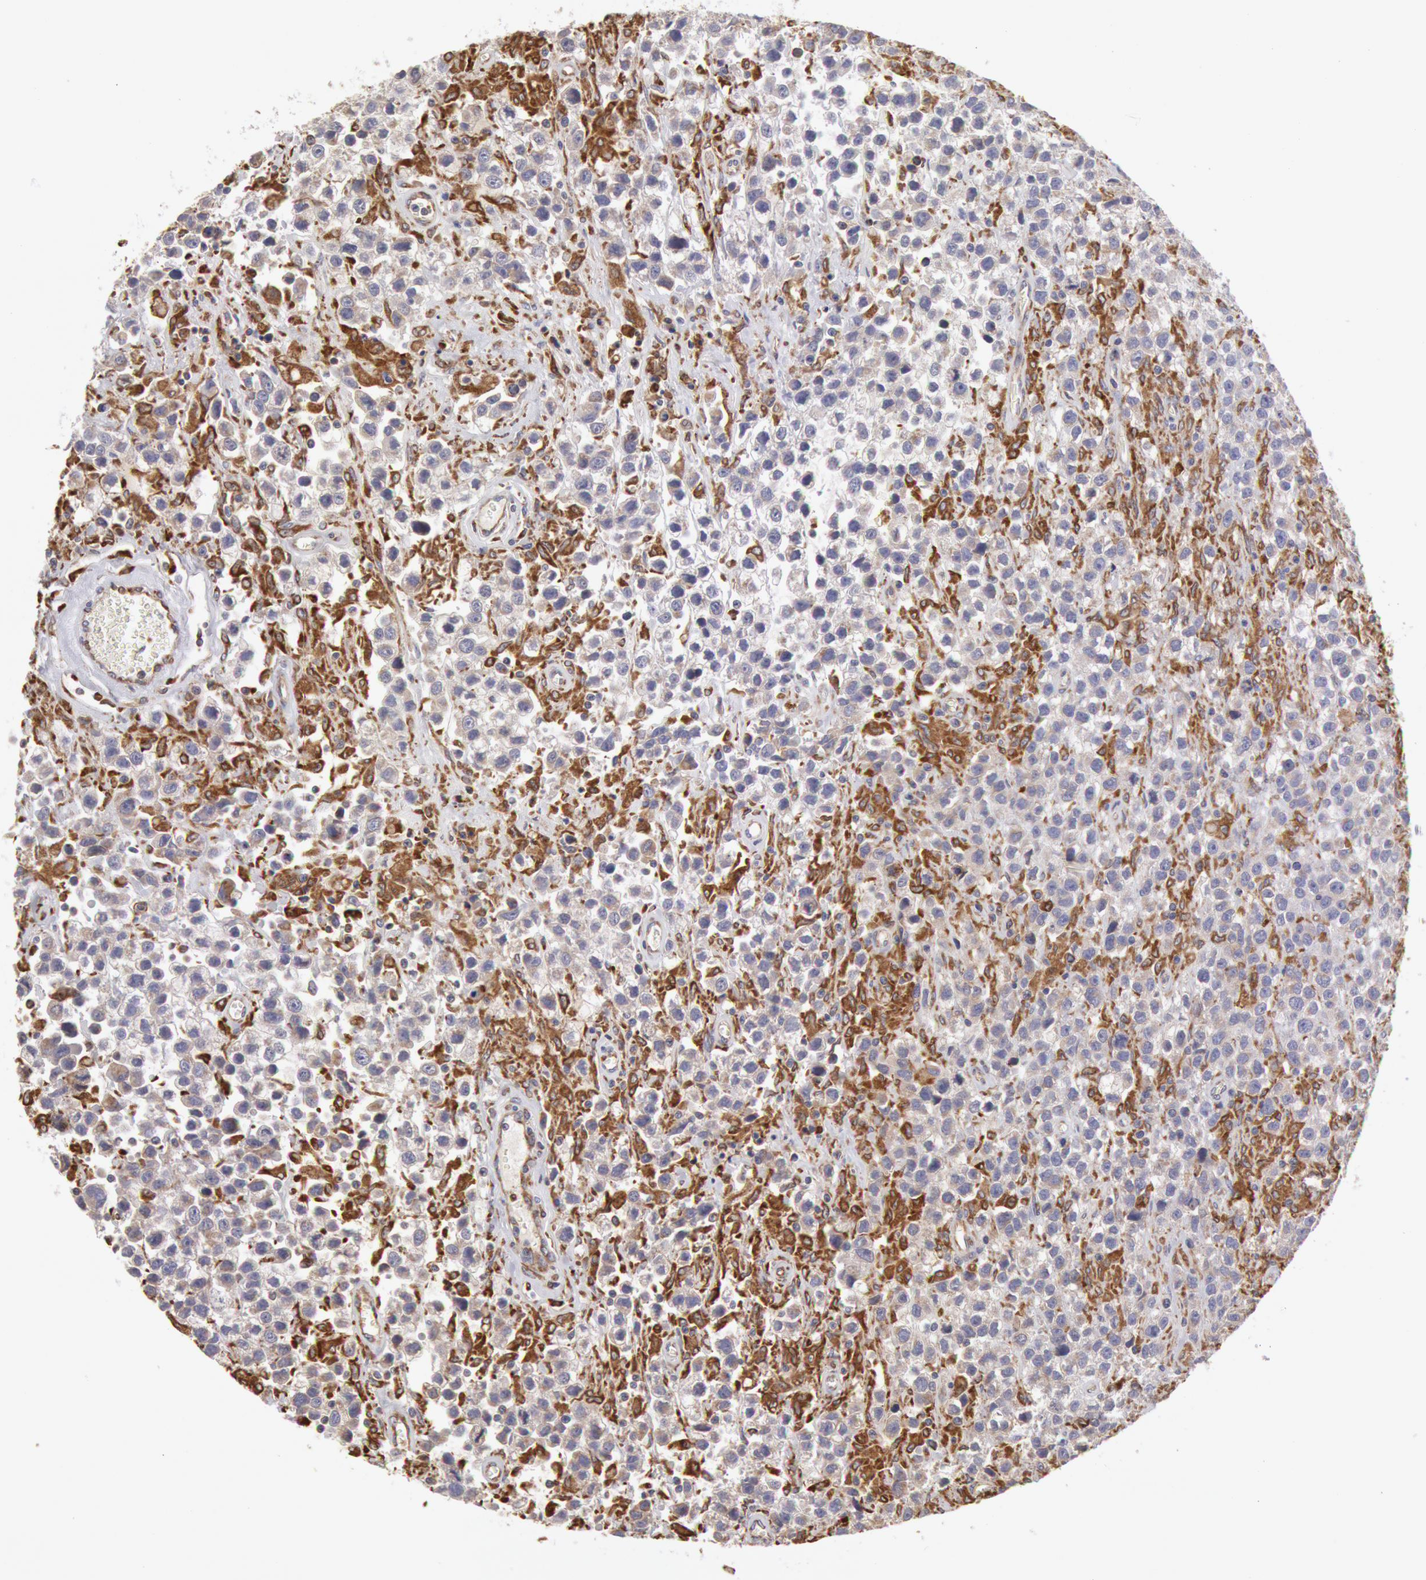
{"staining": {"intensity": "negative", "quantity": "none", "location": "none"}, "tissue": "testis cancer", "cell_type": "Tumor cells", "image_type": "cancer", "snomed": [{"axis": "morphology", "description": "Seminoma, NOS"}, {"axis": "topography", "description": "Testis"}], "caption": "High power microscopy image of an immunohistochemistry (IHC) photomicrograph of testis seminoma, revealing no significant positivity in tumor cells.", "gene": "ERP44", "patient": {"sex": "male", "age": 43}}